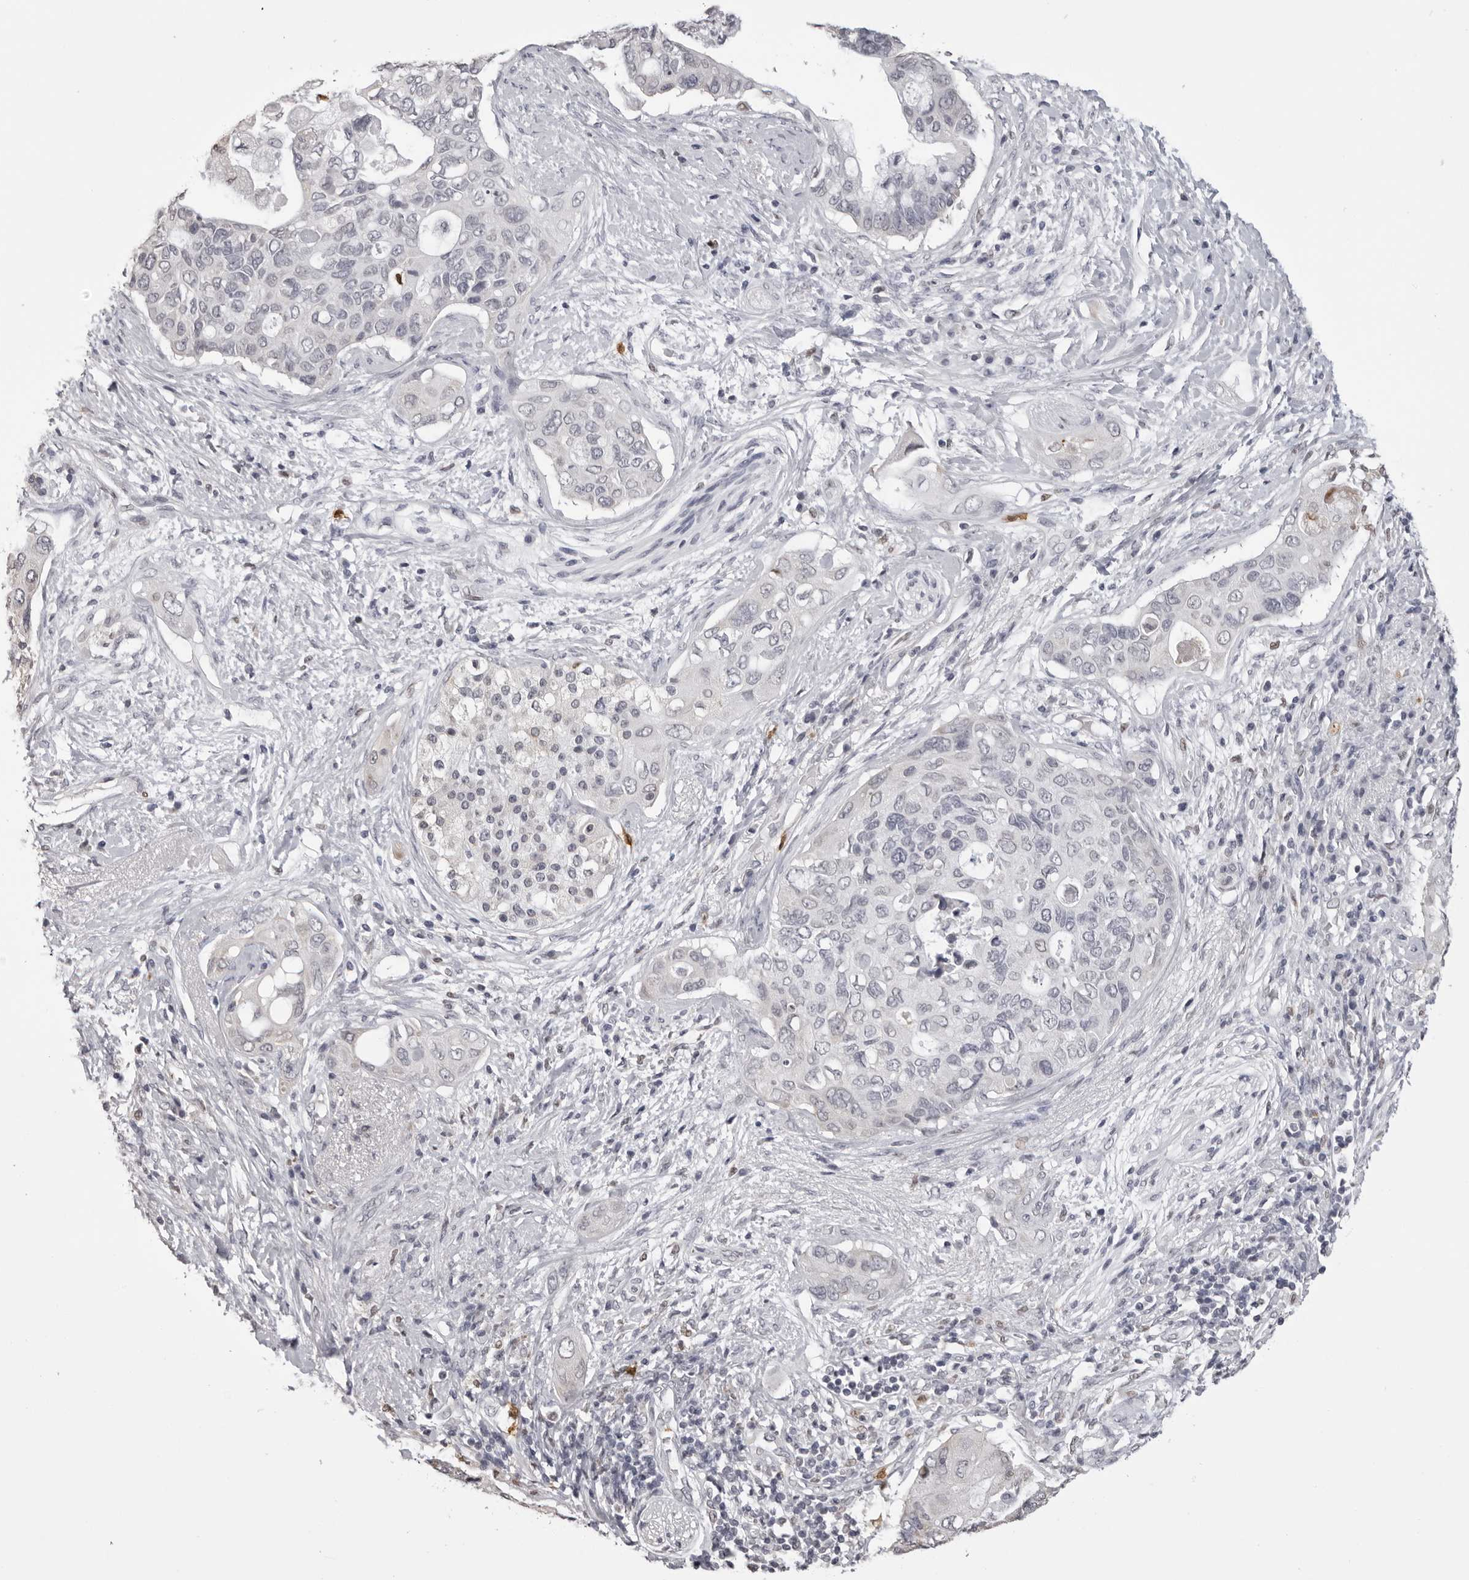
{"staining": {"intensity": "negative", "quantity": "none", "location": "none"}, "tissue": "pancreatic cancer", "cell_type": "Tumor cells", "image_type": "cancer", "snomed": [{"axis": "morphology", "description": "Adenocarcinoma, NOS"}, {"axis": "topography", "description": "Pancreas"}], "caption": "Human adenocarcinoma (pancreatic) stained for a protein using IHC reveals no expression in tumor cells.", "gene": "IL31", "patient": {"sex": "female", "age": 56}}